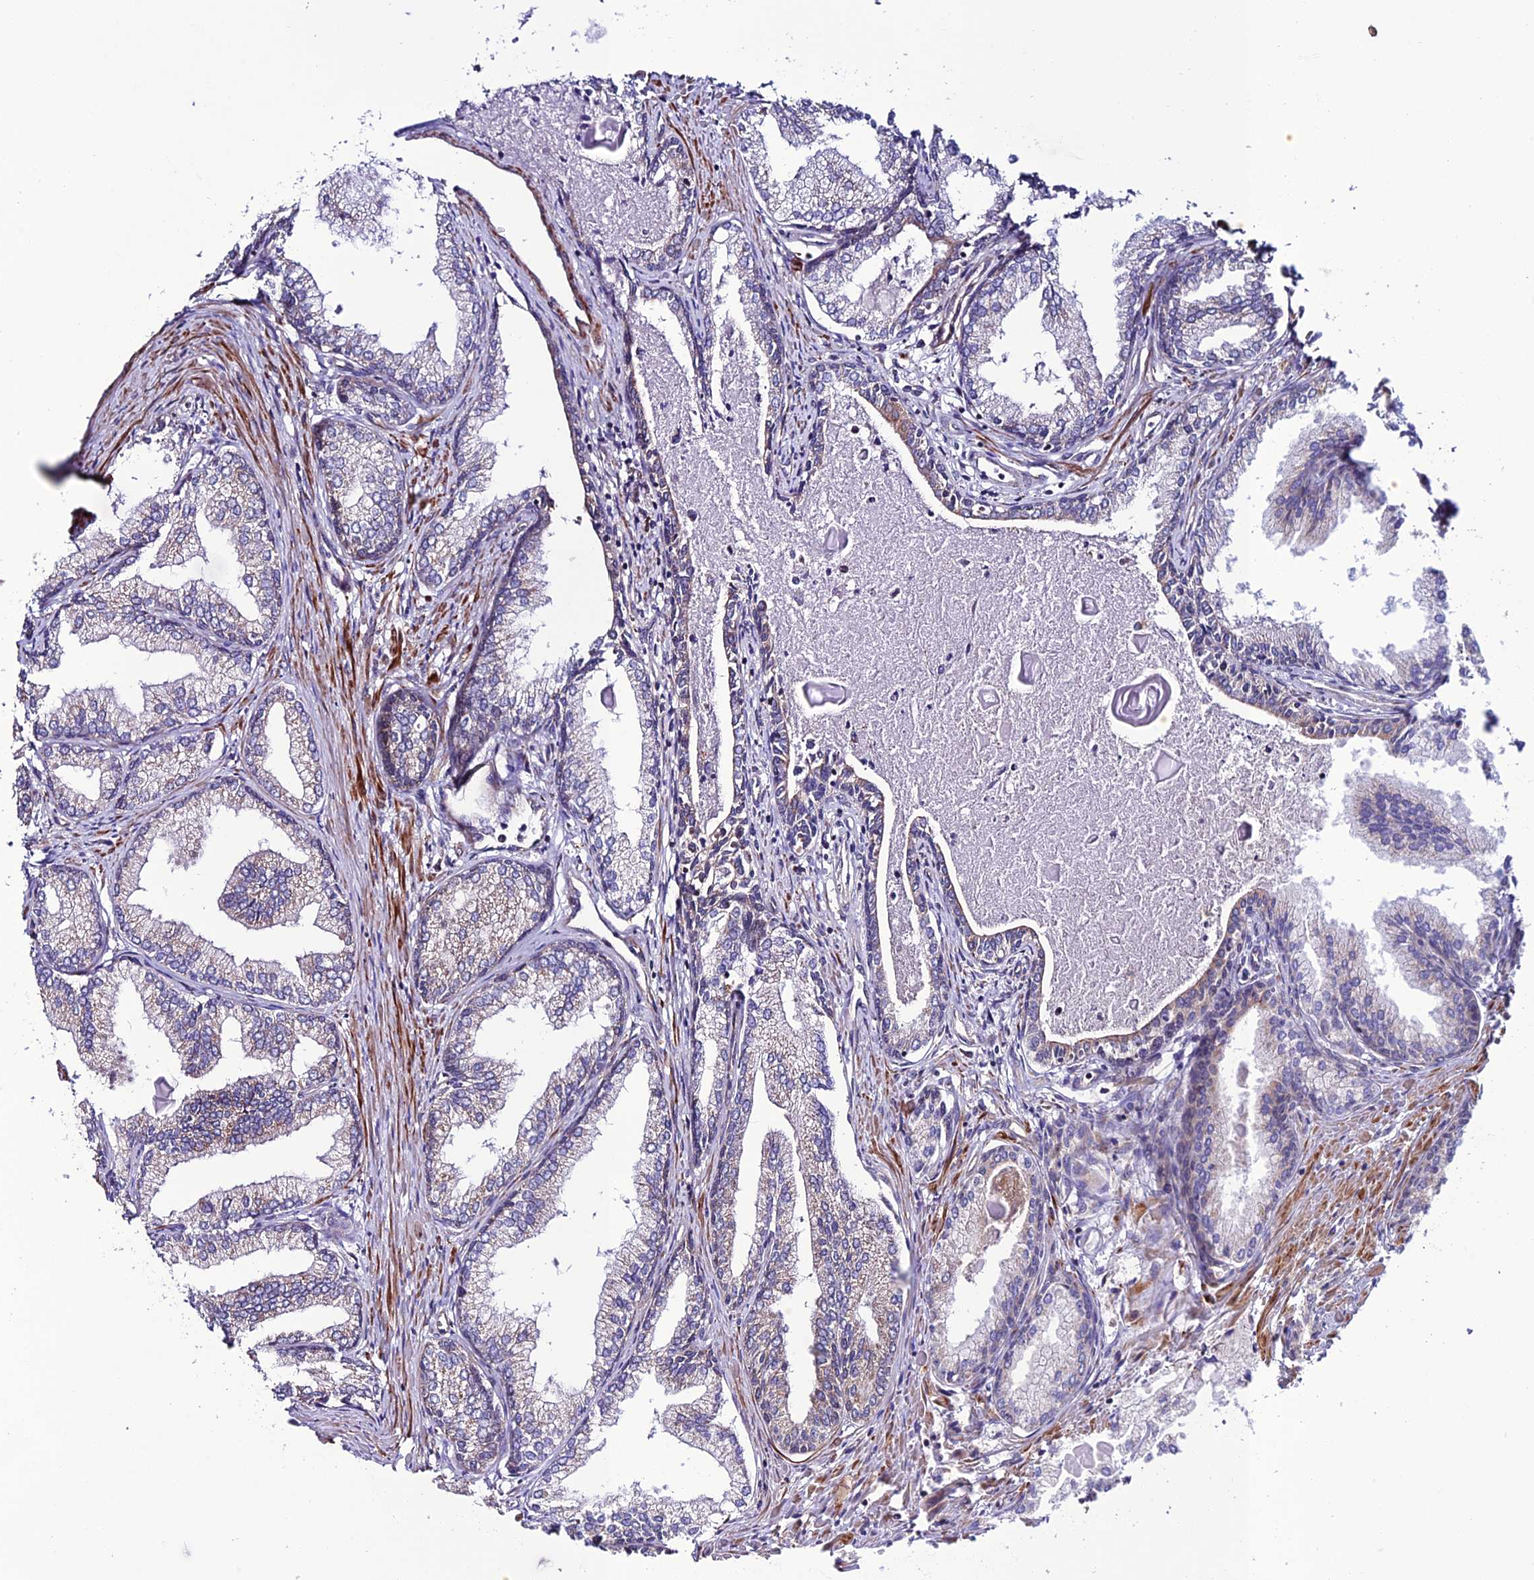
{"staining": {"intensity": "weak", "quantity": "<25%", "location": "cytoplasmic/membranous"}, "tissue": "prostate cancer", "cell_type": "Tumor cells", "image_type": "cancer", "snomed": [{"axis": "morphology", "description": "Adenocarcinoma, High grade"}, {"axis": "topography", "description": "Prostate"}], "caption": "Immunohistochemistry (IHC) histopathology image of neoplastic tissue: human prostate adenocarcinoma (high-grade) stained with DAB reveals no significant protein positivity in tumor cells.", "gene": "TNIP3", "patient": {"sex": "male", "age": 68}}